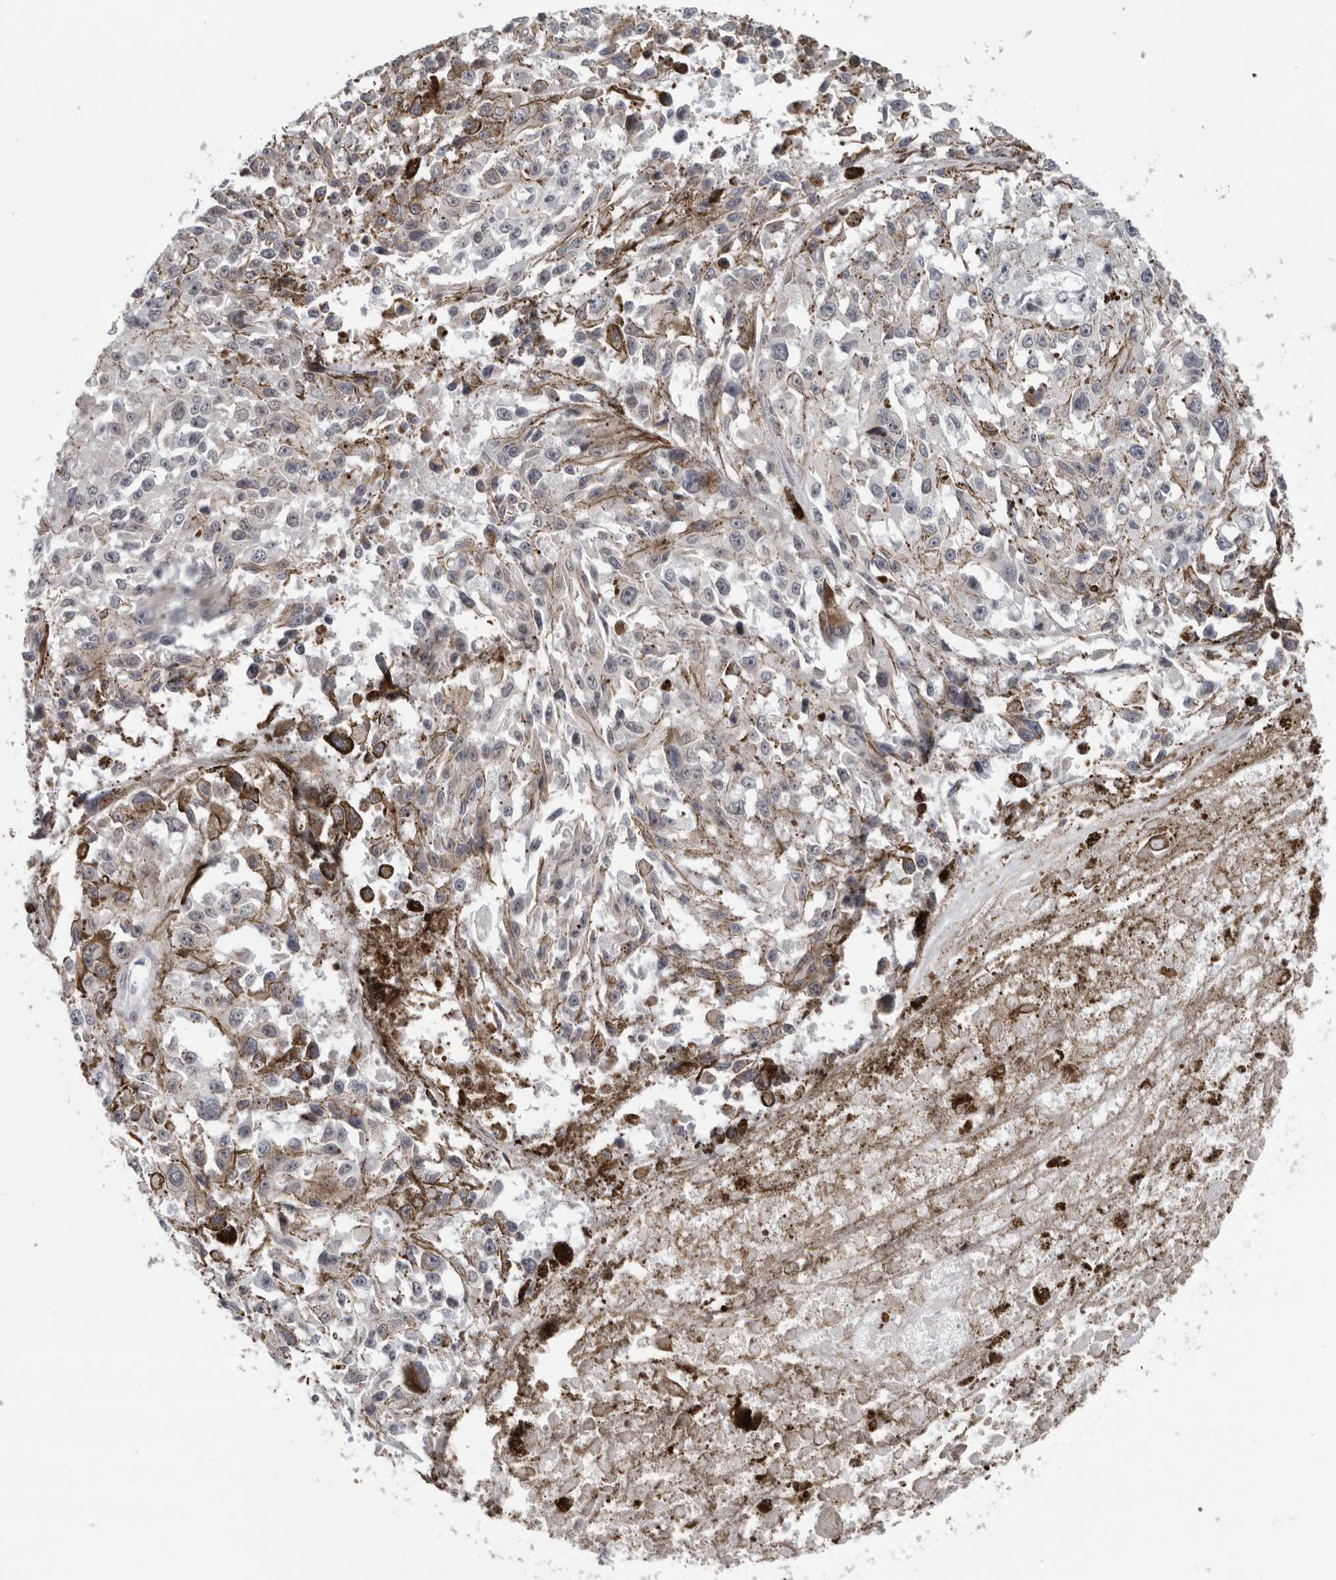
{"staining": {"intensity": "negative", "quantity": "none", "location": "none"}, "tissue": "melanoma", "cell_type": "Tumor cells", "image_type": "cancer", "snomed": [{"axis": "morphology", "description": "Malignant melanoma, Metastatic site"}, {"axis": "topography", "description": "Lymph node"}], "caption": "This is an immunohistochemistry micrograph of human malignant melanoma (metastatic site). There is no expression in tumor cells.", "gene": "CPT2", "patient": {"sex": "male", "age": 59}}